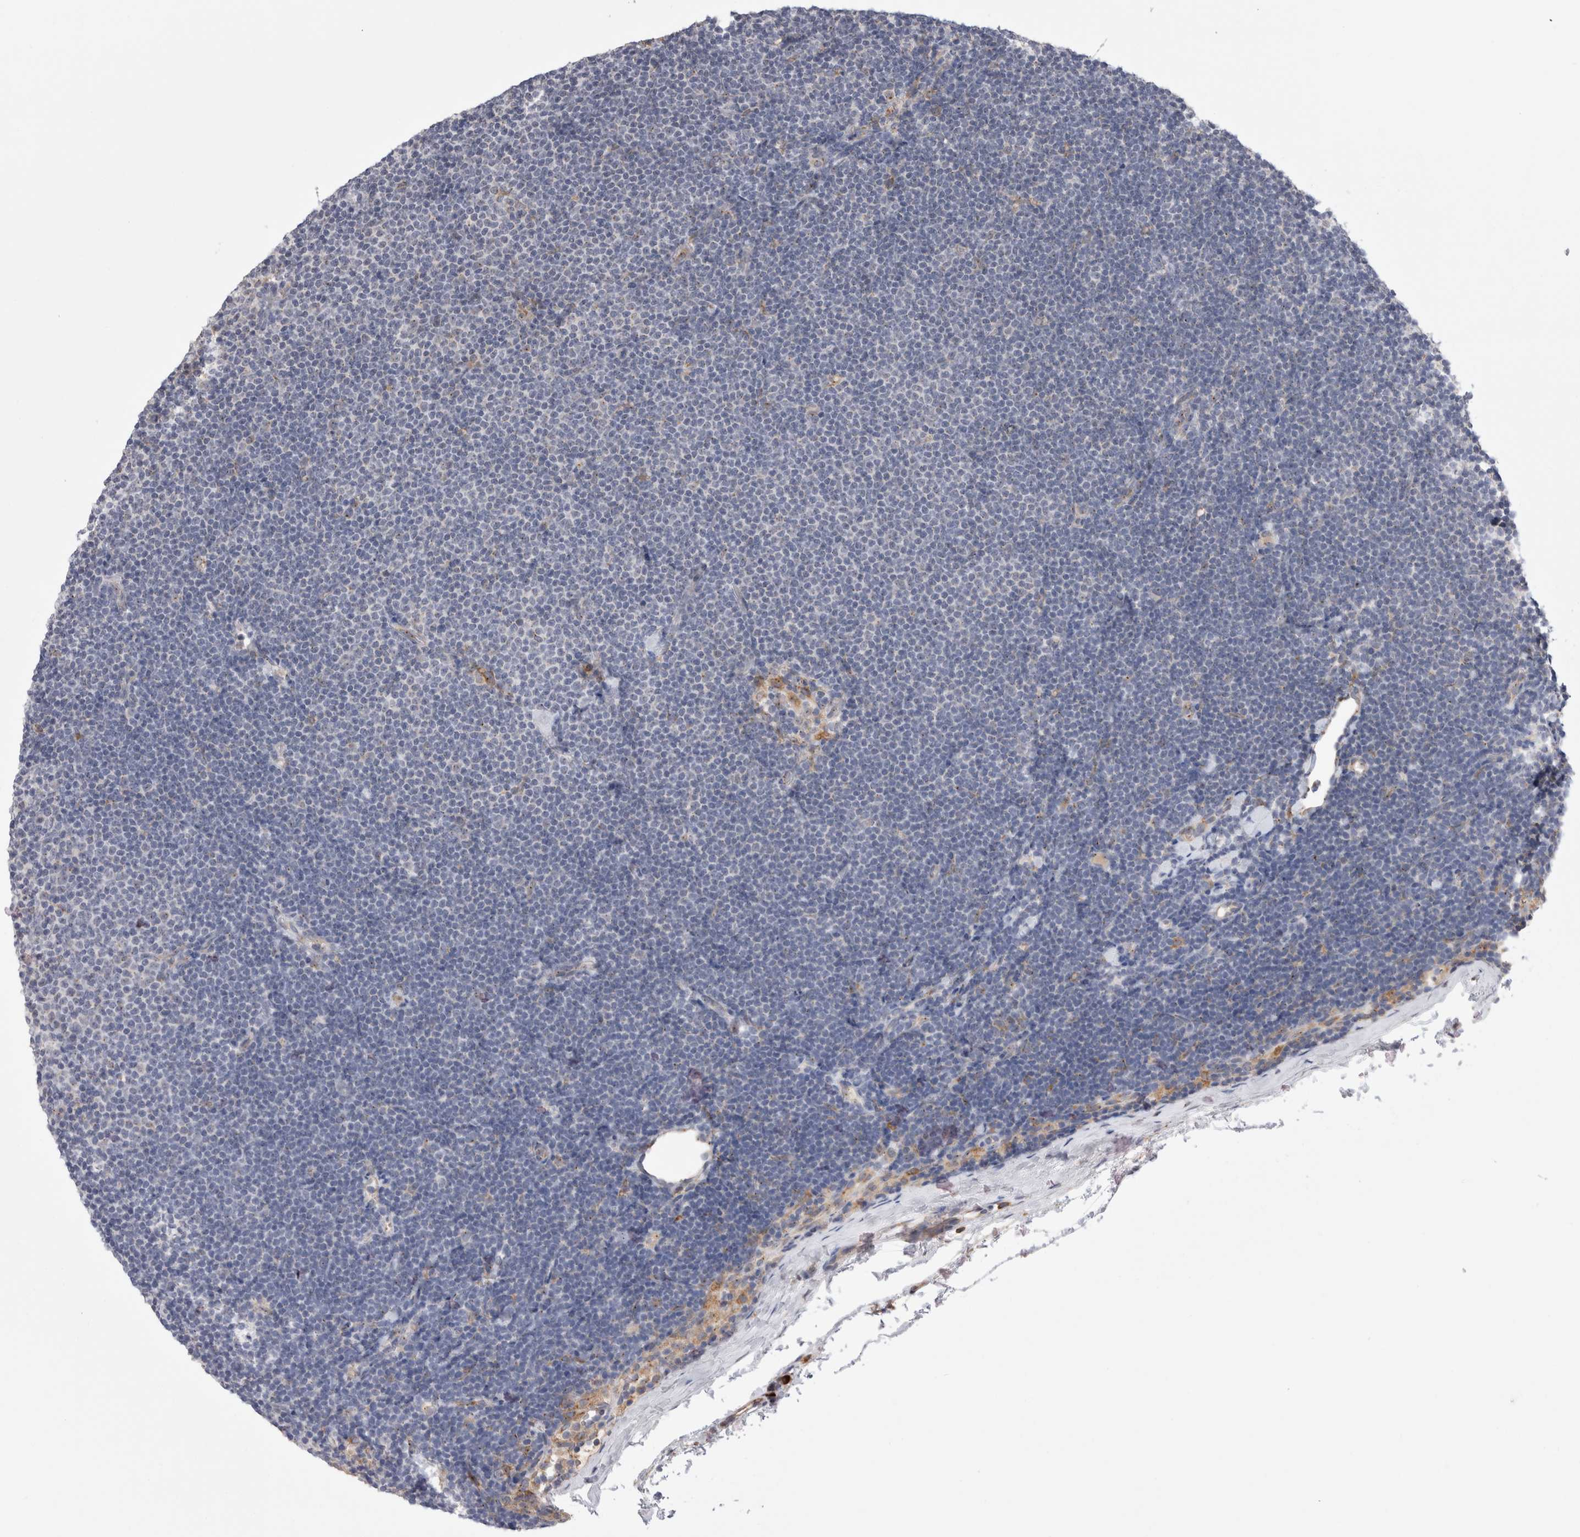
{"staining": {"intensity": "negative", "quantity": "none", "location": "none"}, "tissue": "lymphoma", "cell_type": "Tumor cells", "image_type": "cancer", "snomed": [{"axis": "morphology", "description": "Malignant lymphoma, non-Hodgkin's type, Low grade"}, {"axis": "topography", "description": "Lymph node"}], "caption": "The immunohistochemistry histopathology image has no significant positivity in tumor cells of lymphoma tissue.", "gene": "ZNF341", "patient": {"sex": "female", "age": 53}}